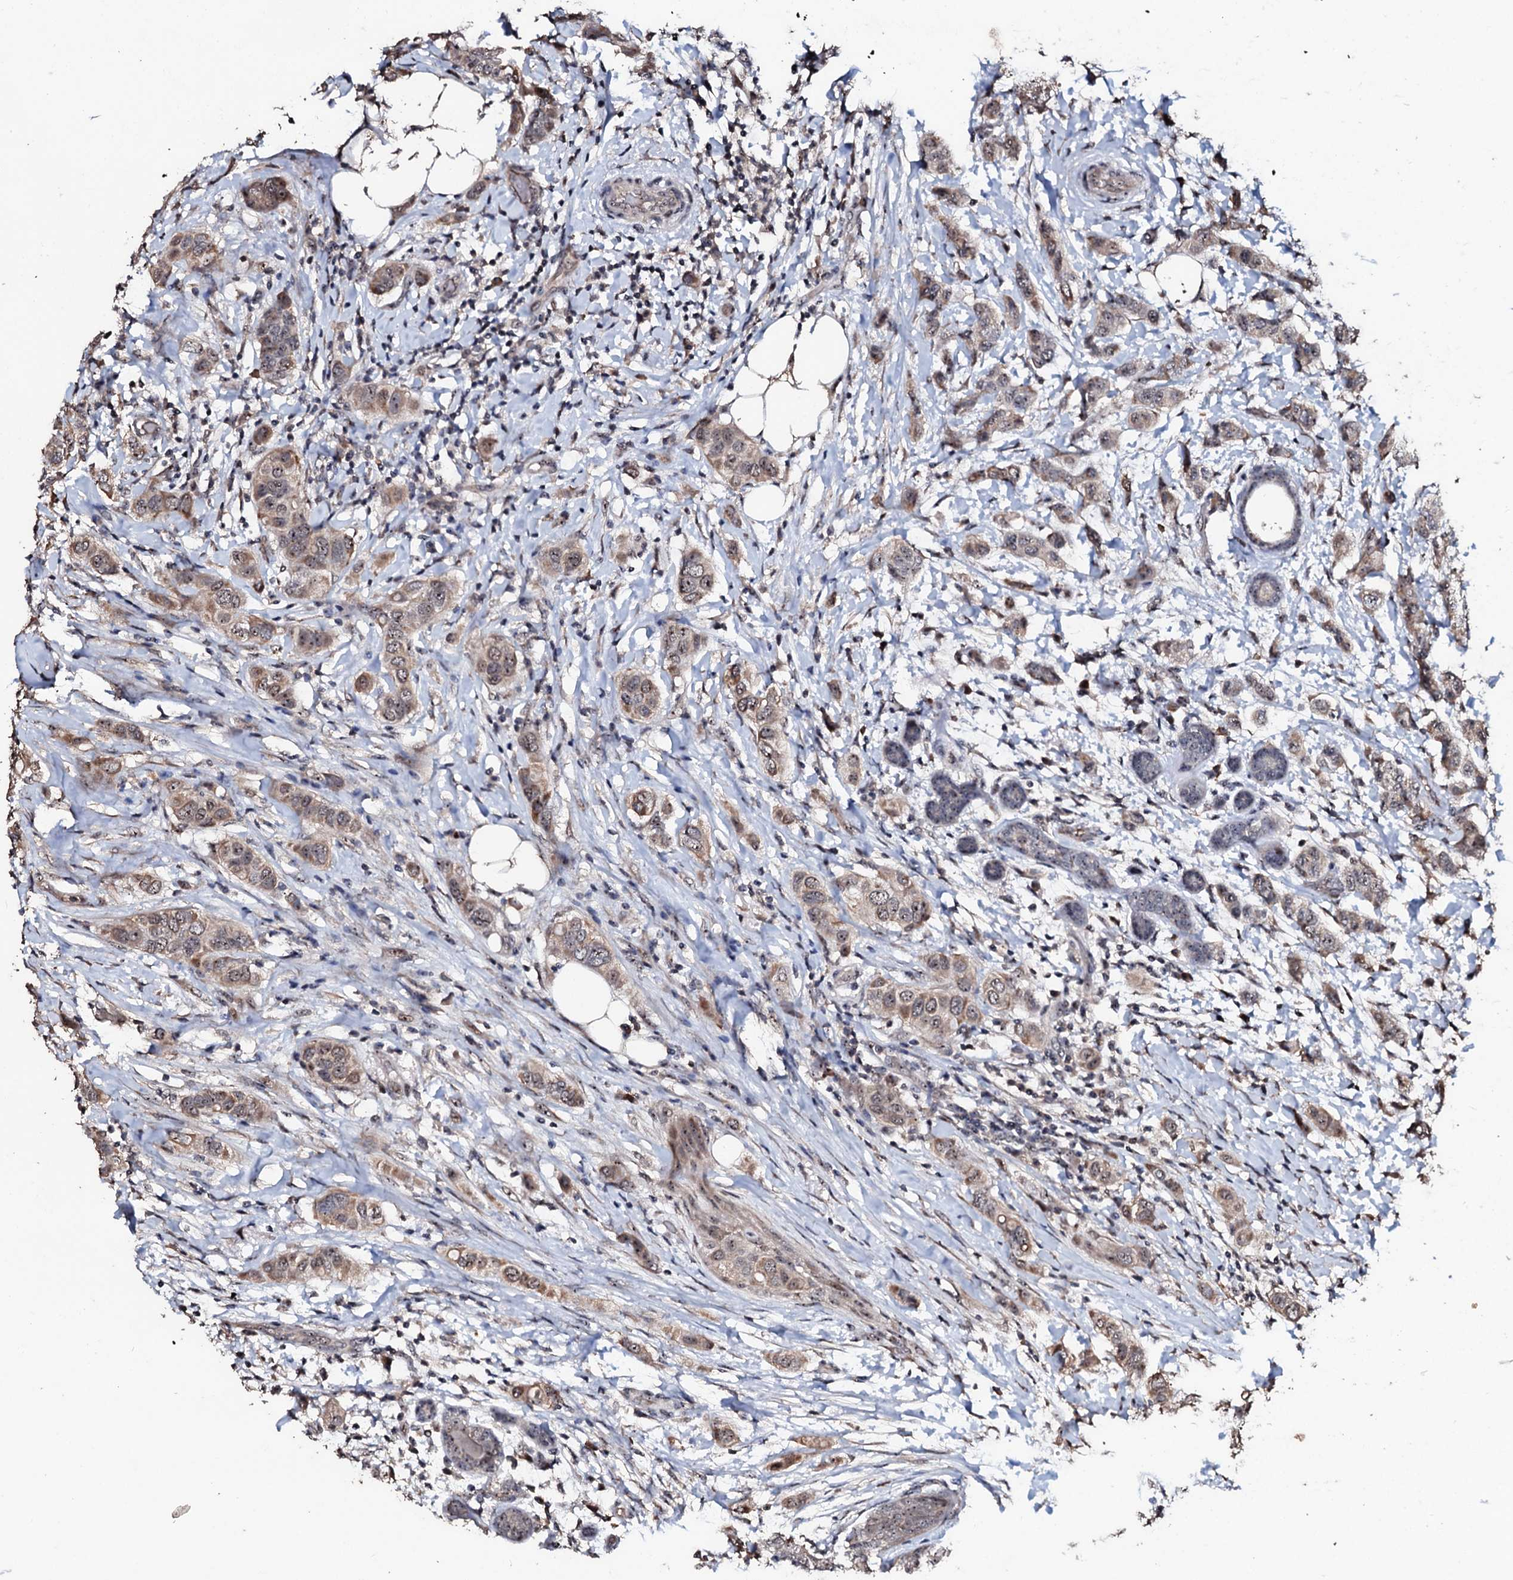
{"staining": {"intensity": "weak", "quantity": ">75%", "location": "cytoplasmic/membranous,nuclear"}, "tissue": "breast cancer", "cell_type": "Tumor cells", "image_type": "cancer", "snomed": [{"axis": "morphology", "description": "Lobular carcinoma"}, {"axis": "topography", "description": "Breast"}], "caption": "A brown stain shows weak cytoplasmic/membranous and nuclear expression of a protein in human breast lobular carcinoma tumor cells.", "gene": "SUPT7L", "patient": {"sex": "female", "age": 51}}